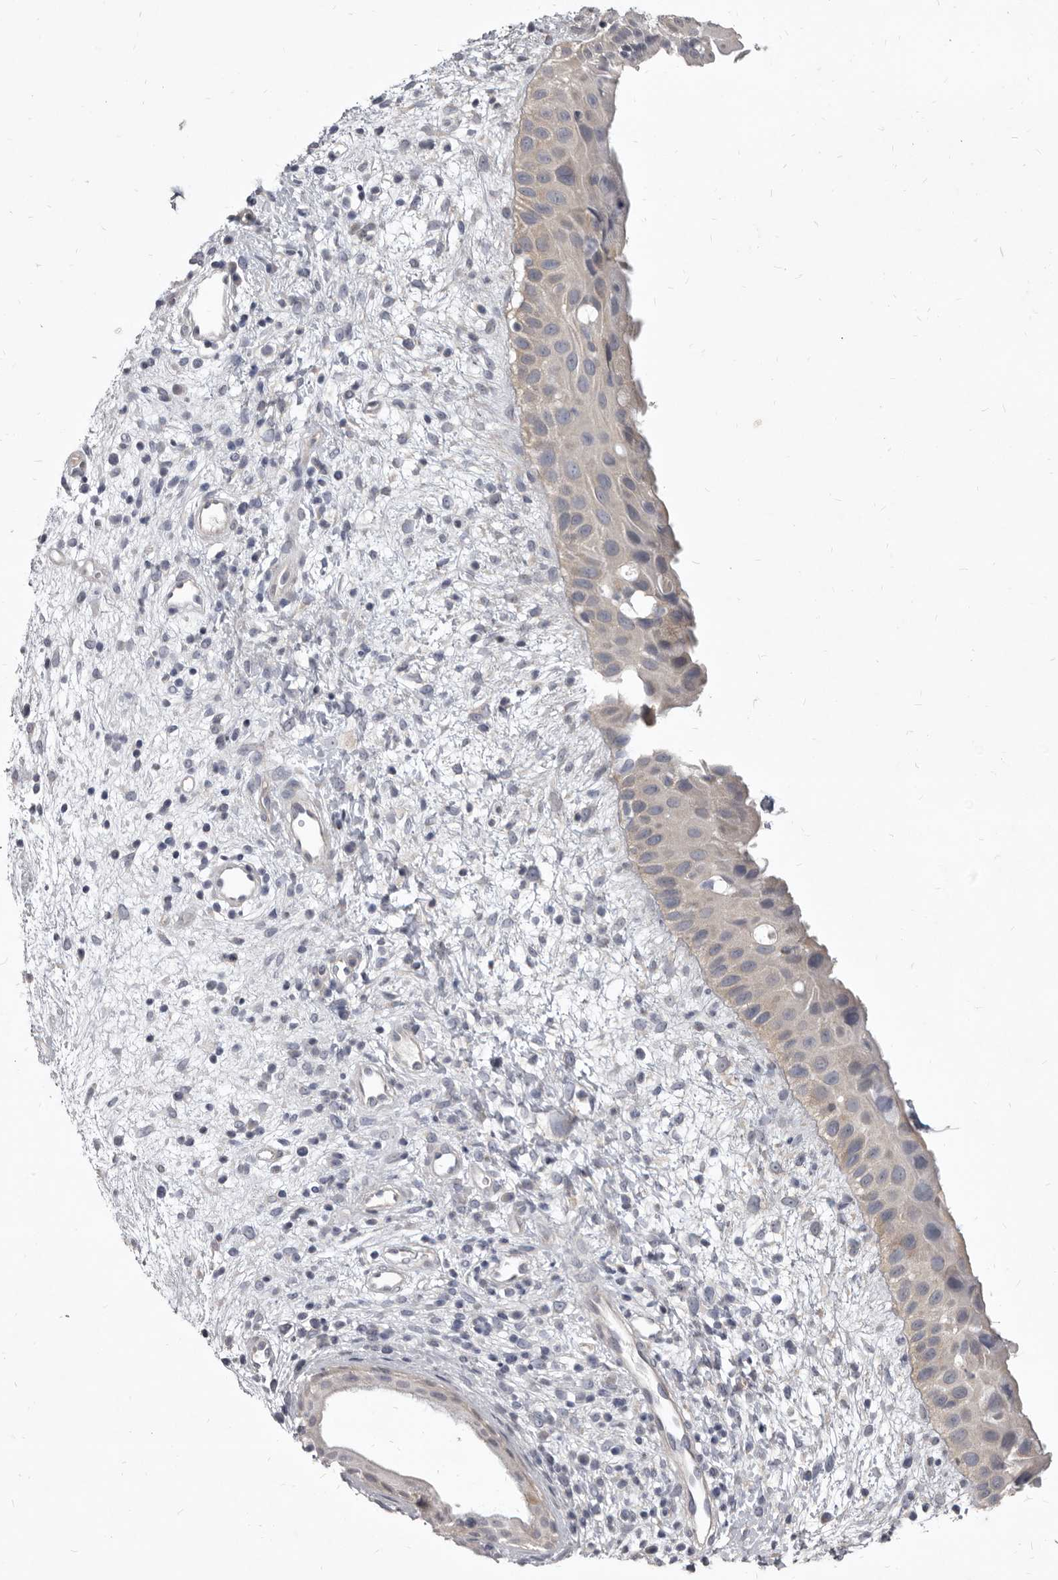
{"staining": {"intensity": "weak", "quantity": "25%-75%", "location": "cytoplasmic/membranous"}, "tissue": "nasopharynx", "cell_type": "Respiratory epithelial cells", "image_type": "normal", "snomed": [{"axis": "morphology", "description": "Normal tissue, NOS"}, {"axis": "topography", "description": "Nasopharynx"}], "caption": "DAB (3,3'-diaminobenzidine) immunohistochemical staining of normal nasopharynx displays weak cytoplasmic/membranous protein expression in about 25%-75% of respiratory epithelial cells.", "gene": "GSK3B", "patient": {"sex": "male", "age": 22}}